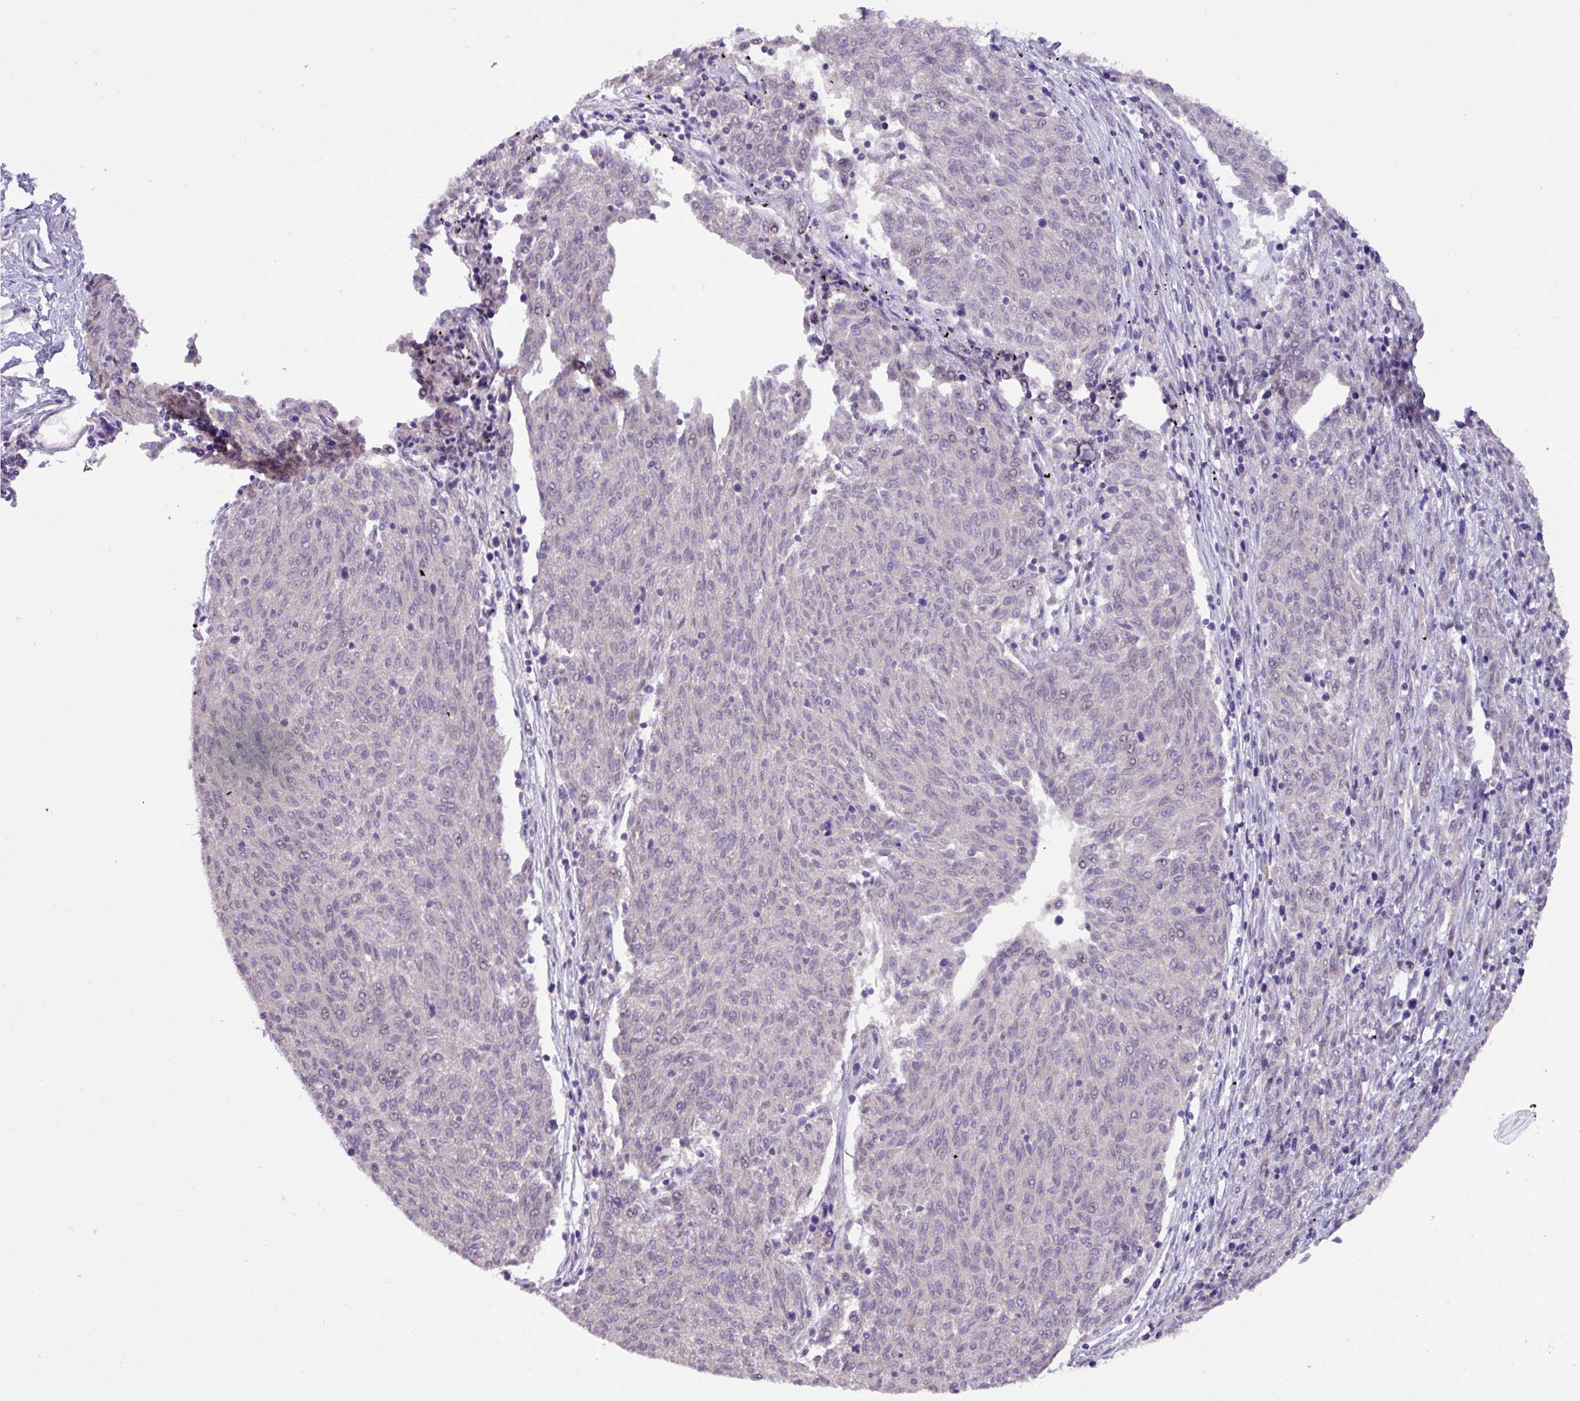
{"staining": {"intensity": "negative", "quantity": "none", "location": "none"}, "tissue": "melanoma", "cell_type": "Tumor cells", "image_type": "cancer", "snomed": [{"axis": "morphology", "description": "Malignant melanoma, NOS"}, {"axis": "topography", "description": "Skin"}], "caption": "Immunohistochemistry micrograph of human malignant melanoma stained for a protein (brown), which shows no expression in tumor cells.", "gene": "PAX8", "patient": {"sex": "female", "age": 72}}